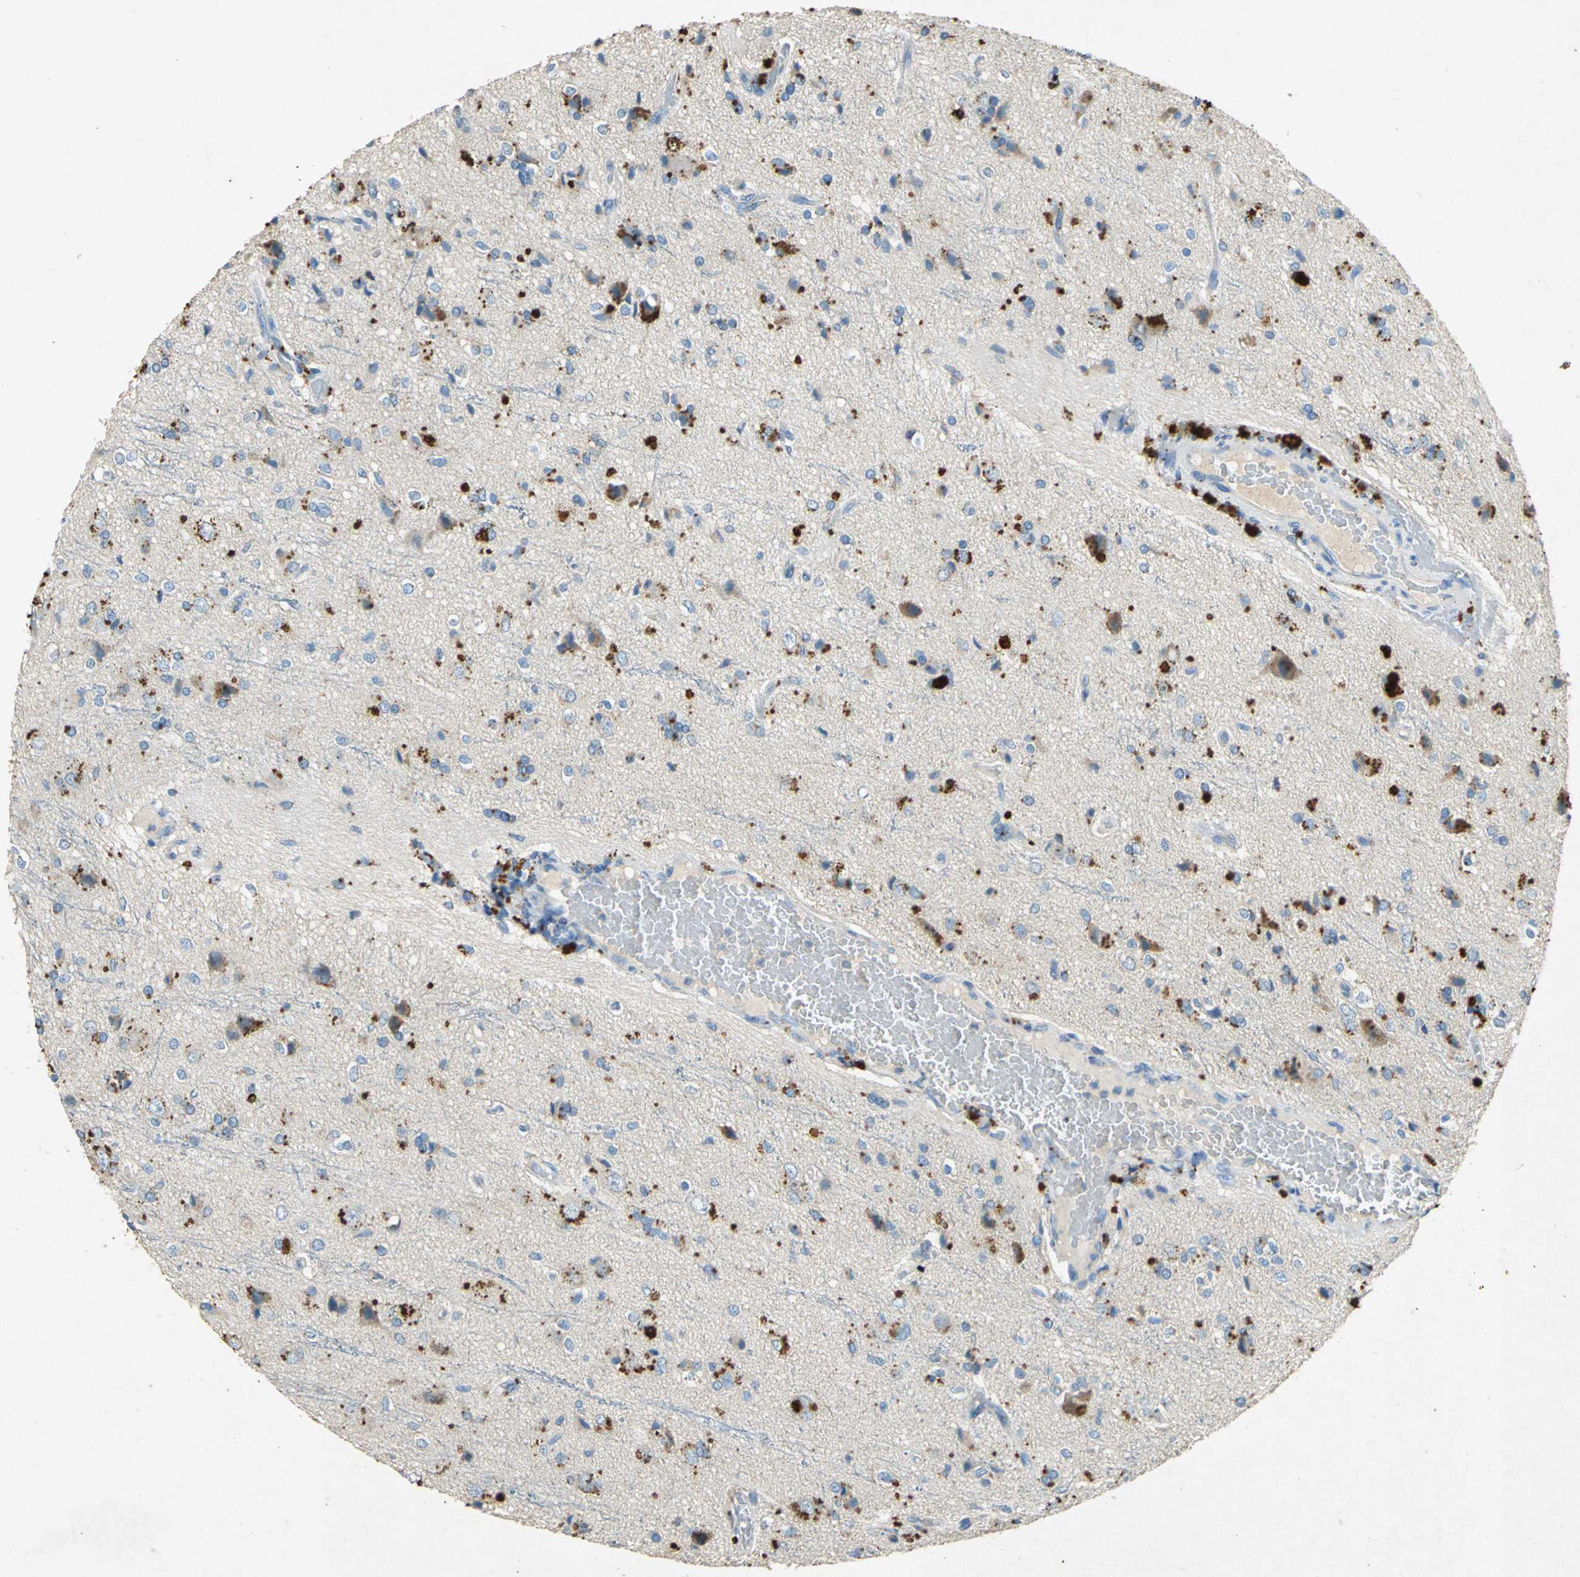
{"staining": {"intensity": "weak", "quantity": ">75%", "location": "cytoplasmic/membranous"}, "tissue": "glioma", "cell_type": "Tumor cells", "image_type": "cancer", "snomed": [{"axis": "morphology", "description": "Glioma, malignant, High grade"}, {"axis": "topography", "description": "Brain"}], "caption": "The micrograph reveals a brown stain indicating the presence of a protein in the cytoplasmic/membranous of tumor cells in glioma. The staining was performed using DAB to visualize the protein expression in brown, while the nuclei were stained in blue with hematoxylin (Magnification: 20x).", "gene": "ADAMTS5", "patient": {"sex": "male", "age": 47}}